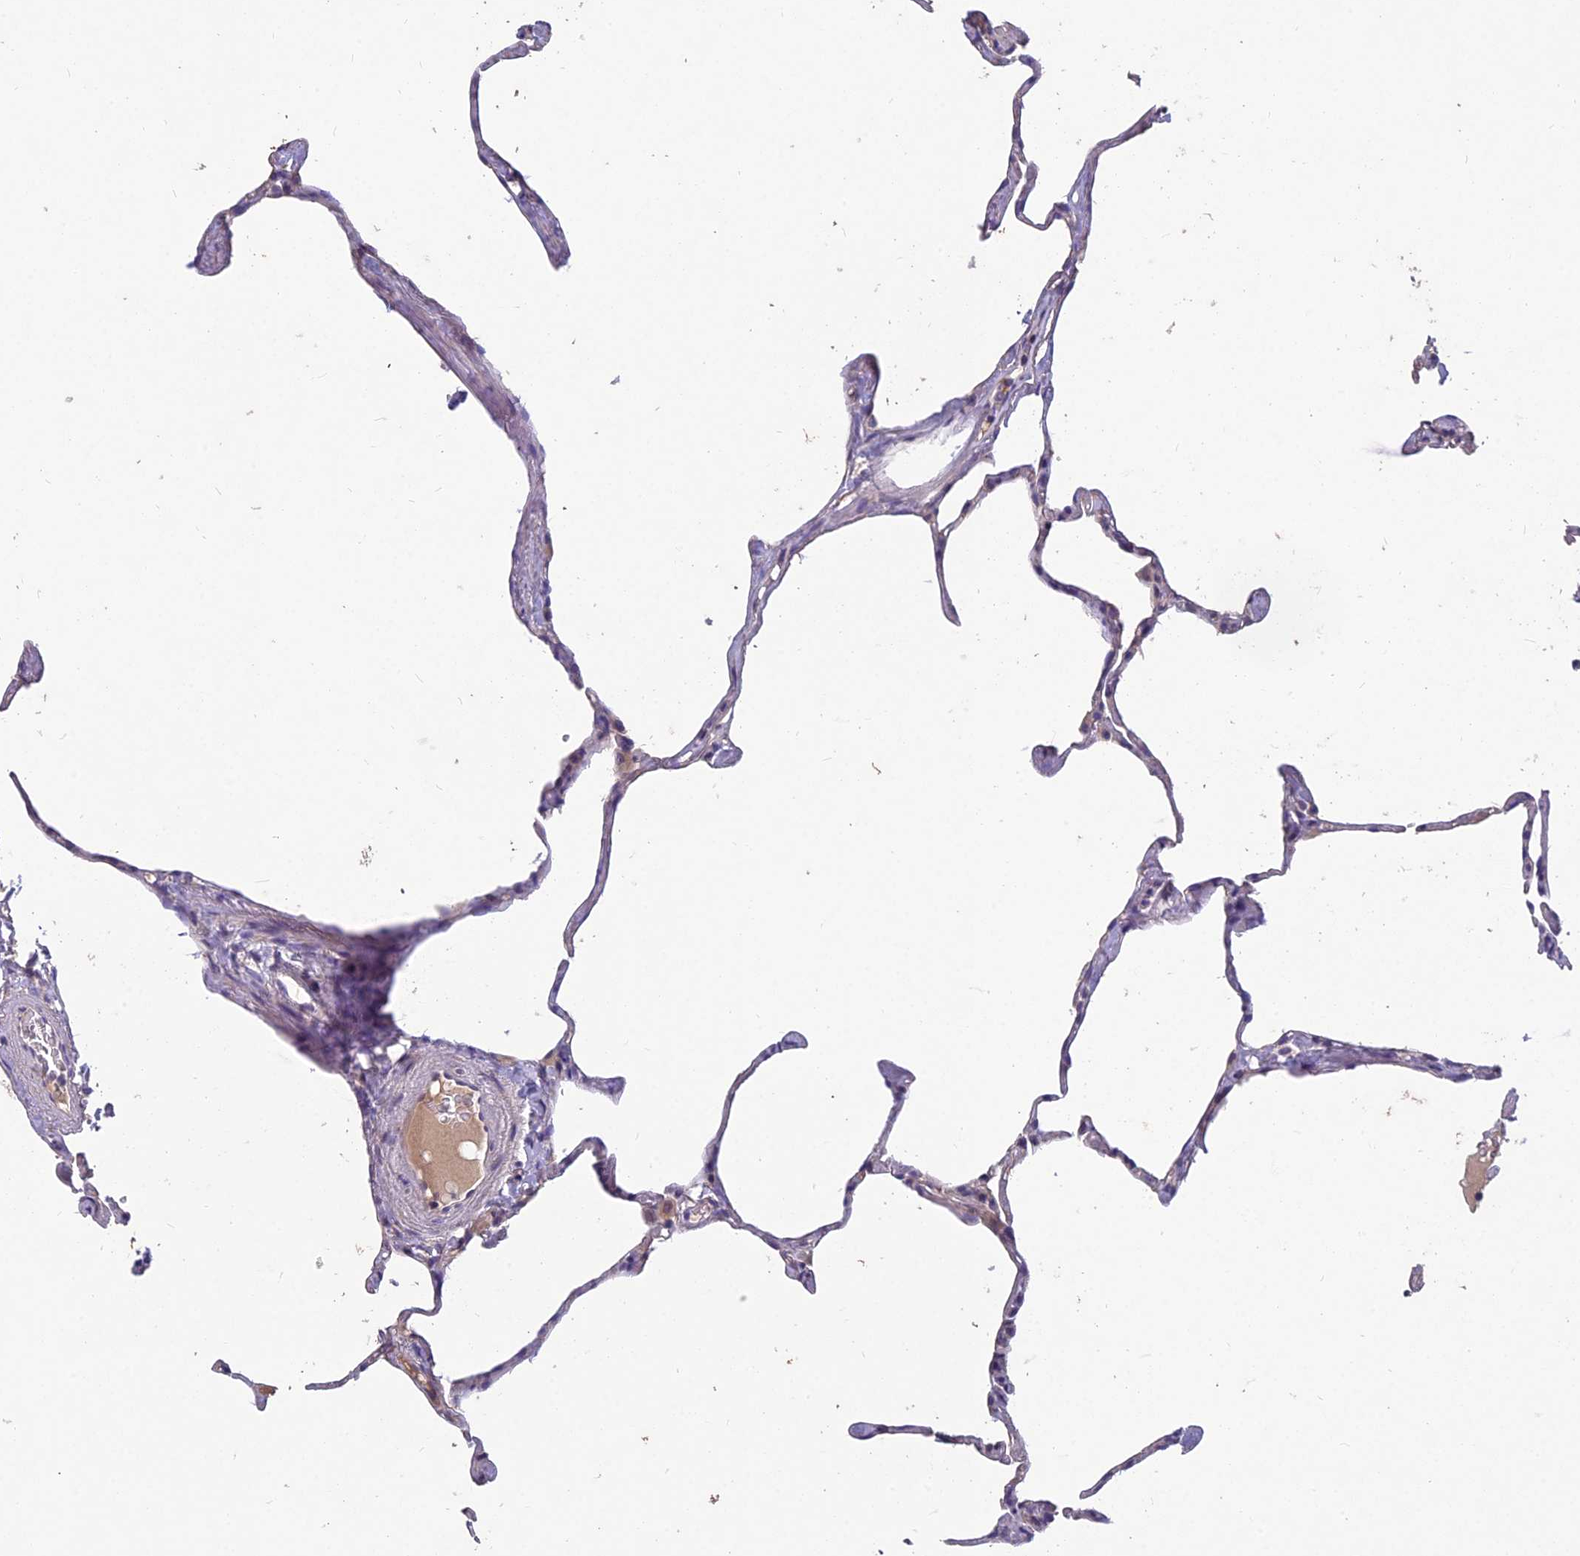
{"staining": {"intensity": "negative", "quantity": "none", "location": "none"}, "tissue": "lung", "cell_type": "Alveolar cells", "image_type": "normal", "snomed": [{"axis": "morphology", "description": "Normal tissue, NOS"}, {"axis": "topography", "description": "Lung"}], "caption": "Immunohistochemistry histopathology image of normal lung: lung stained with DAB (3,3'-diaminobenzidine) reveals no significant protein positivity in alveolar cells.", "gene": "CEACAM16", "patient": {"sex": "male", "age": 65}}